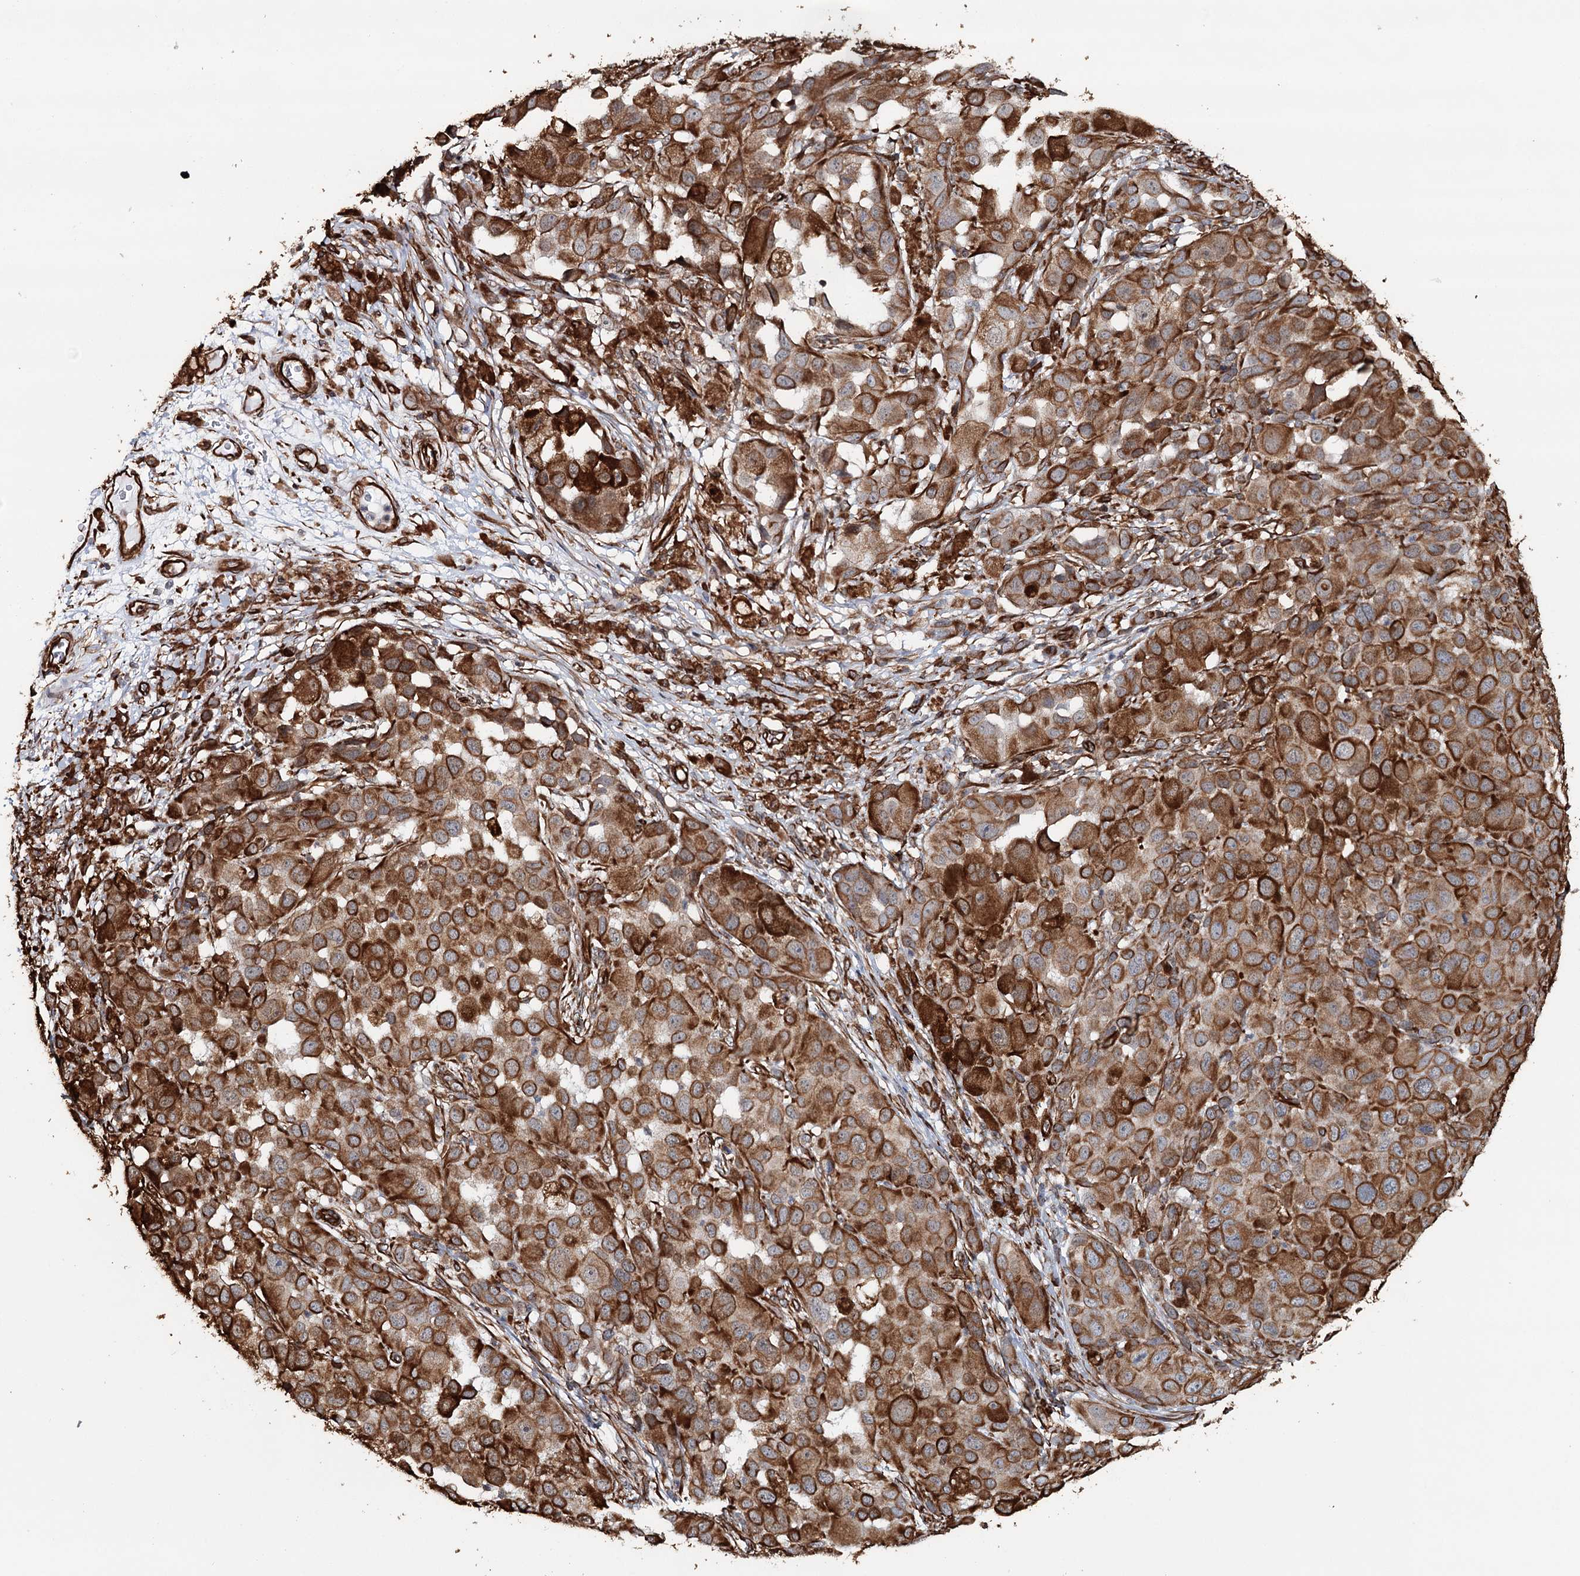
{"staining": {"intensity": "moderate", "quantity": ">75%", "location": "cytoplasmic/membranous"}, "tissue": "melanoma", "cell_type": "Tumor cells", "image_type": "cancer", "snomed": [{"axis": "morphology", "description": "Malignant melanoma, NOS"}, {"axis": "topography", "description": "Skin"}], "caption": "This is an image of IHC staining of melanoma, which shows moderate positivity in the cytoplasmic/membranous of tumor cells.", "gene": "SYNPO", "patient": {"sex": "male", "age": 96}}